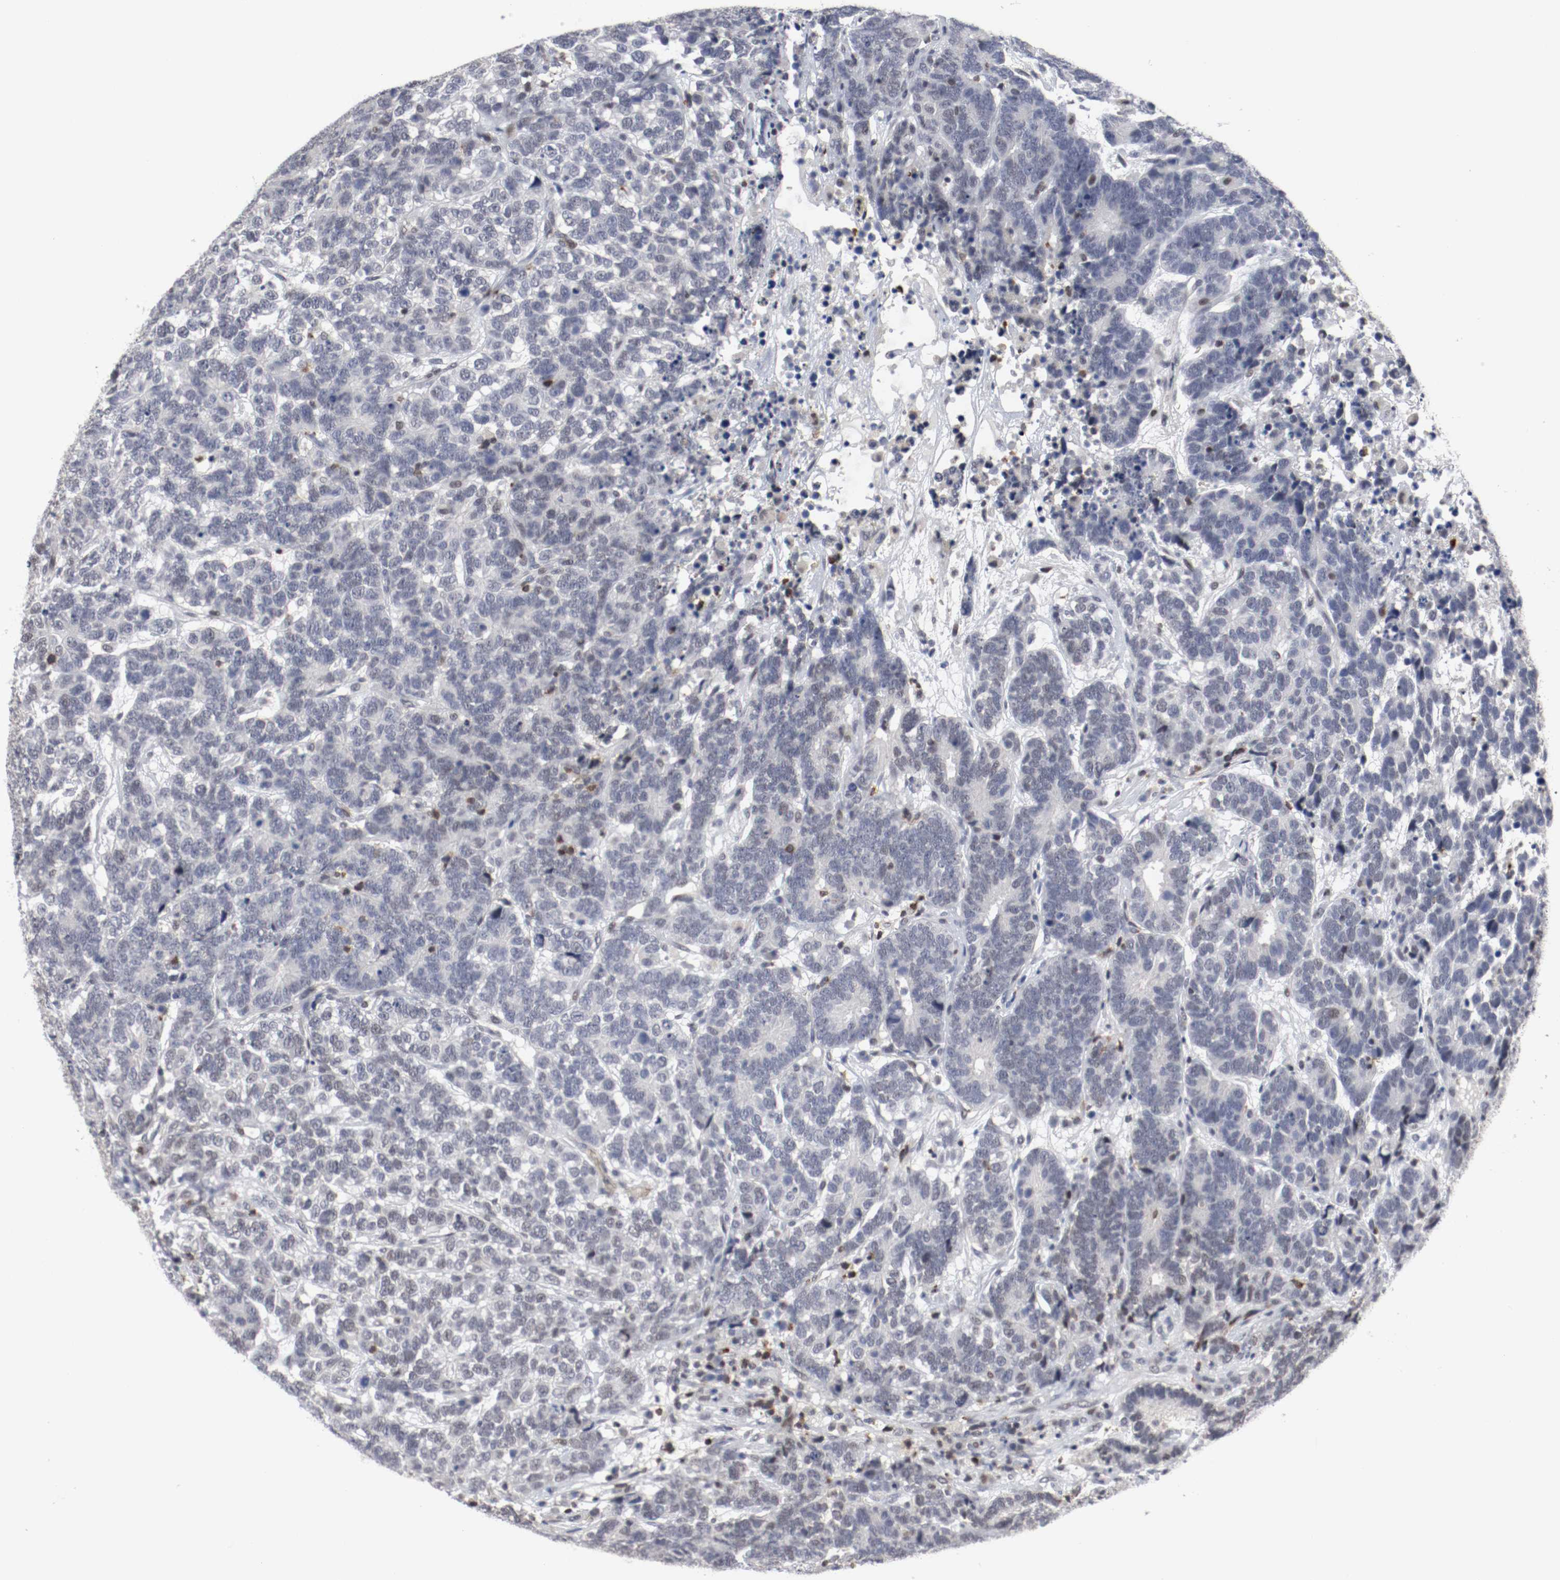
{"staining": {"intensity": "negative", "quantity": "none", "location": "none"}, "tissue": "testis cancer", "cell_type": "Tumor cells", "image_type": "cancer", "snomed": [{"axis": "morphology", "description": "Carcinoma, Embryonal, NOS"}, {"axis": "topography", "description": "Testis"}], "caption": "Photomicrograph shows no protein staining in tumor cells of embryonal carcinoma (testis) tissue. (DAB immunohistochemistry, high magnification).", "gene": "JUND", "patient": {"sex": "male", "age": 26}}